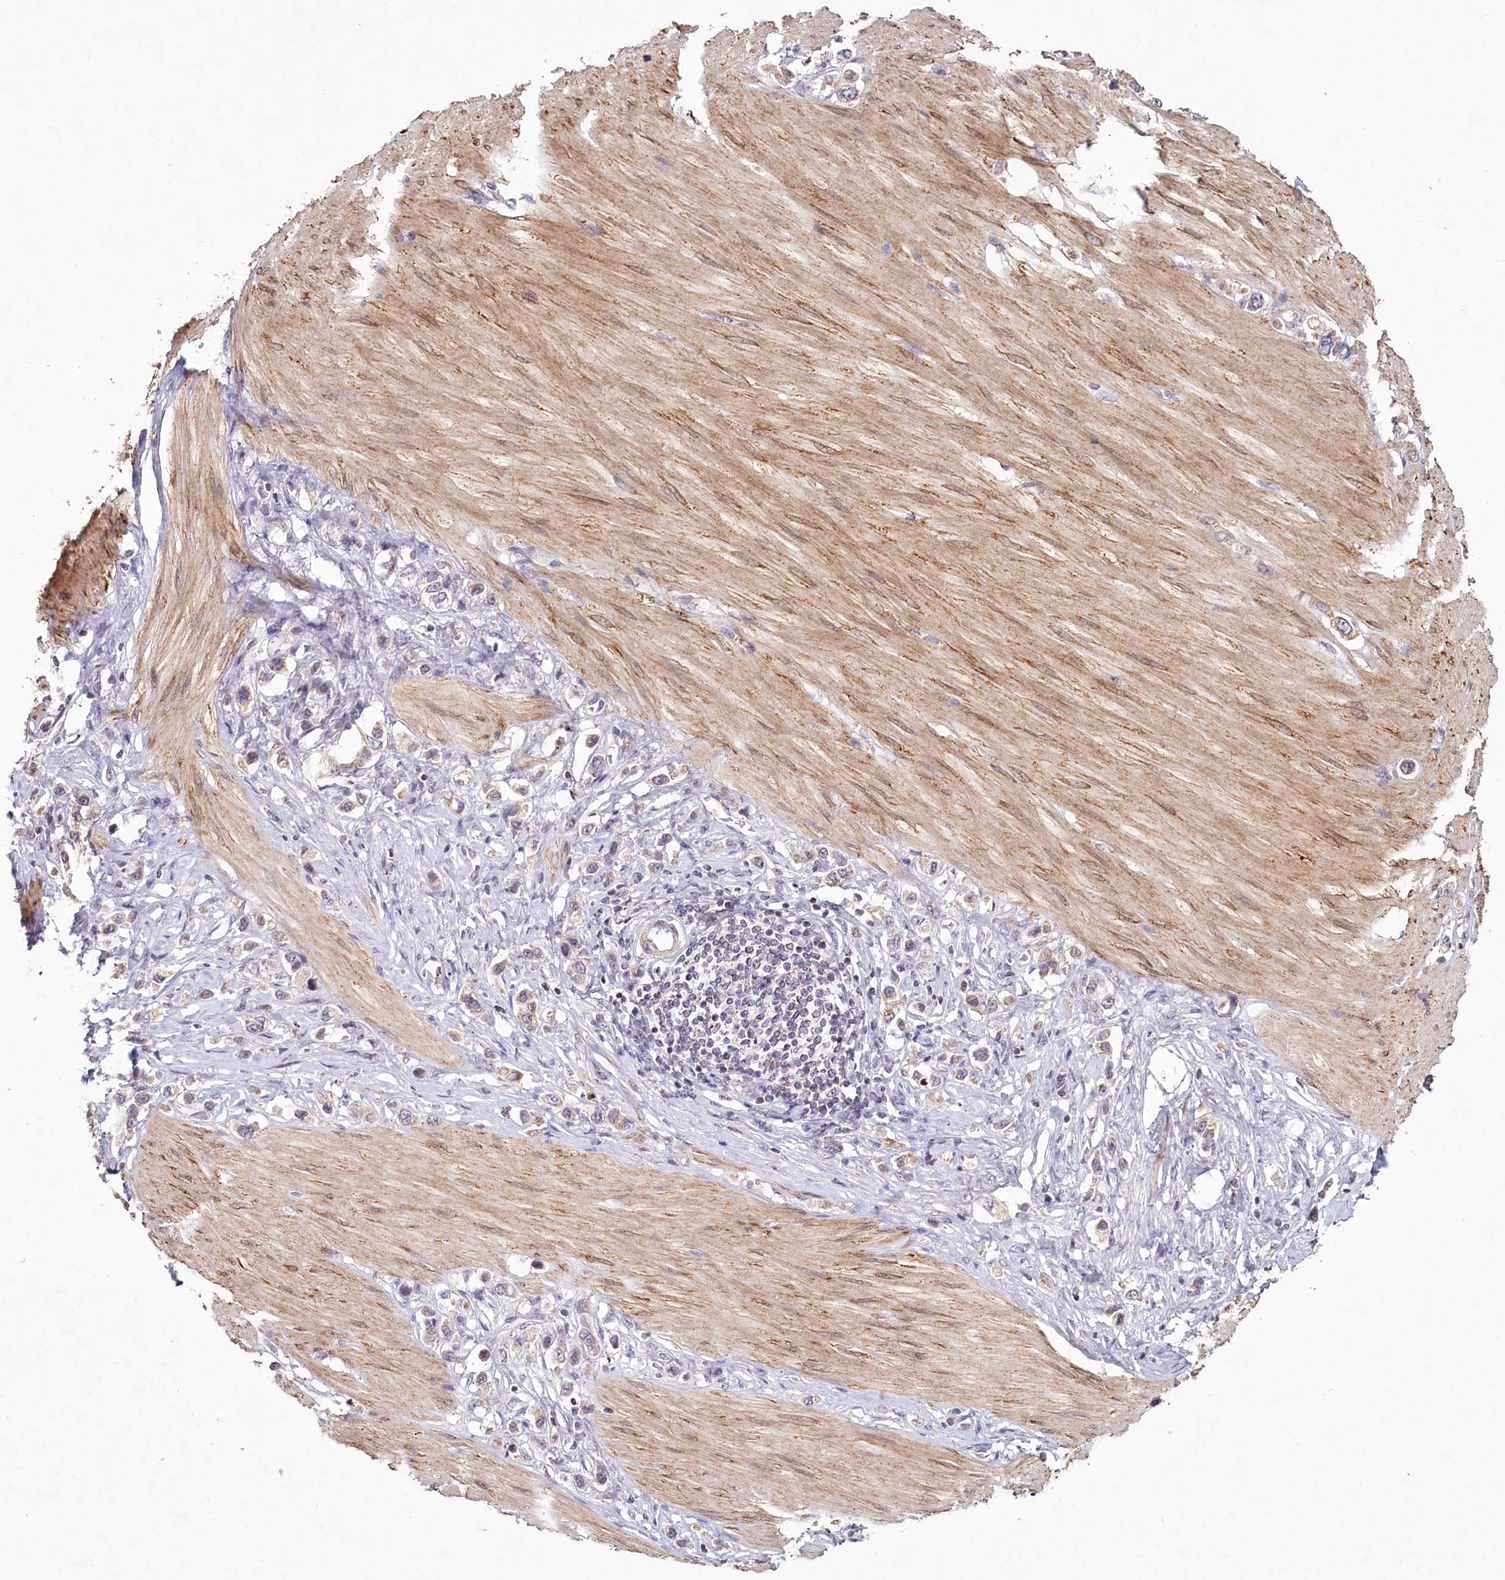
{"staining": {"intensity": "weak", "quantity": "25%-75%", "location": "cytoplasmic/membranous"}, "tissue": "stomach cancer", "cell_type": "Tumor cells", "image_type": "cancer", "snomed": [{"axis": "morphology", "description": "Adenocarcinoma, NOS"}, {"axis": "topography", "description": "Stomach"}], "caption": "An image of human stomach cancer stained for a protein displays weak cytoplasmic/membranous brown staining in tumor cells.", "gene": "PDE6D", "patient": {"sex": "female", "age": 65}}